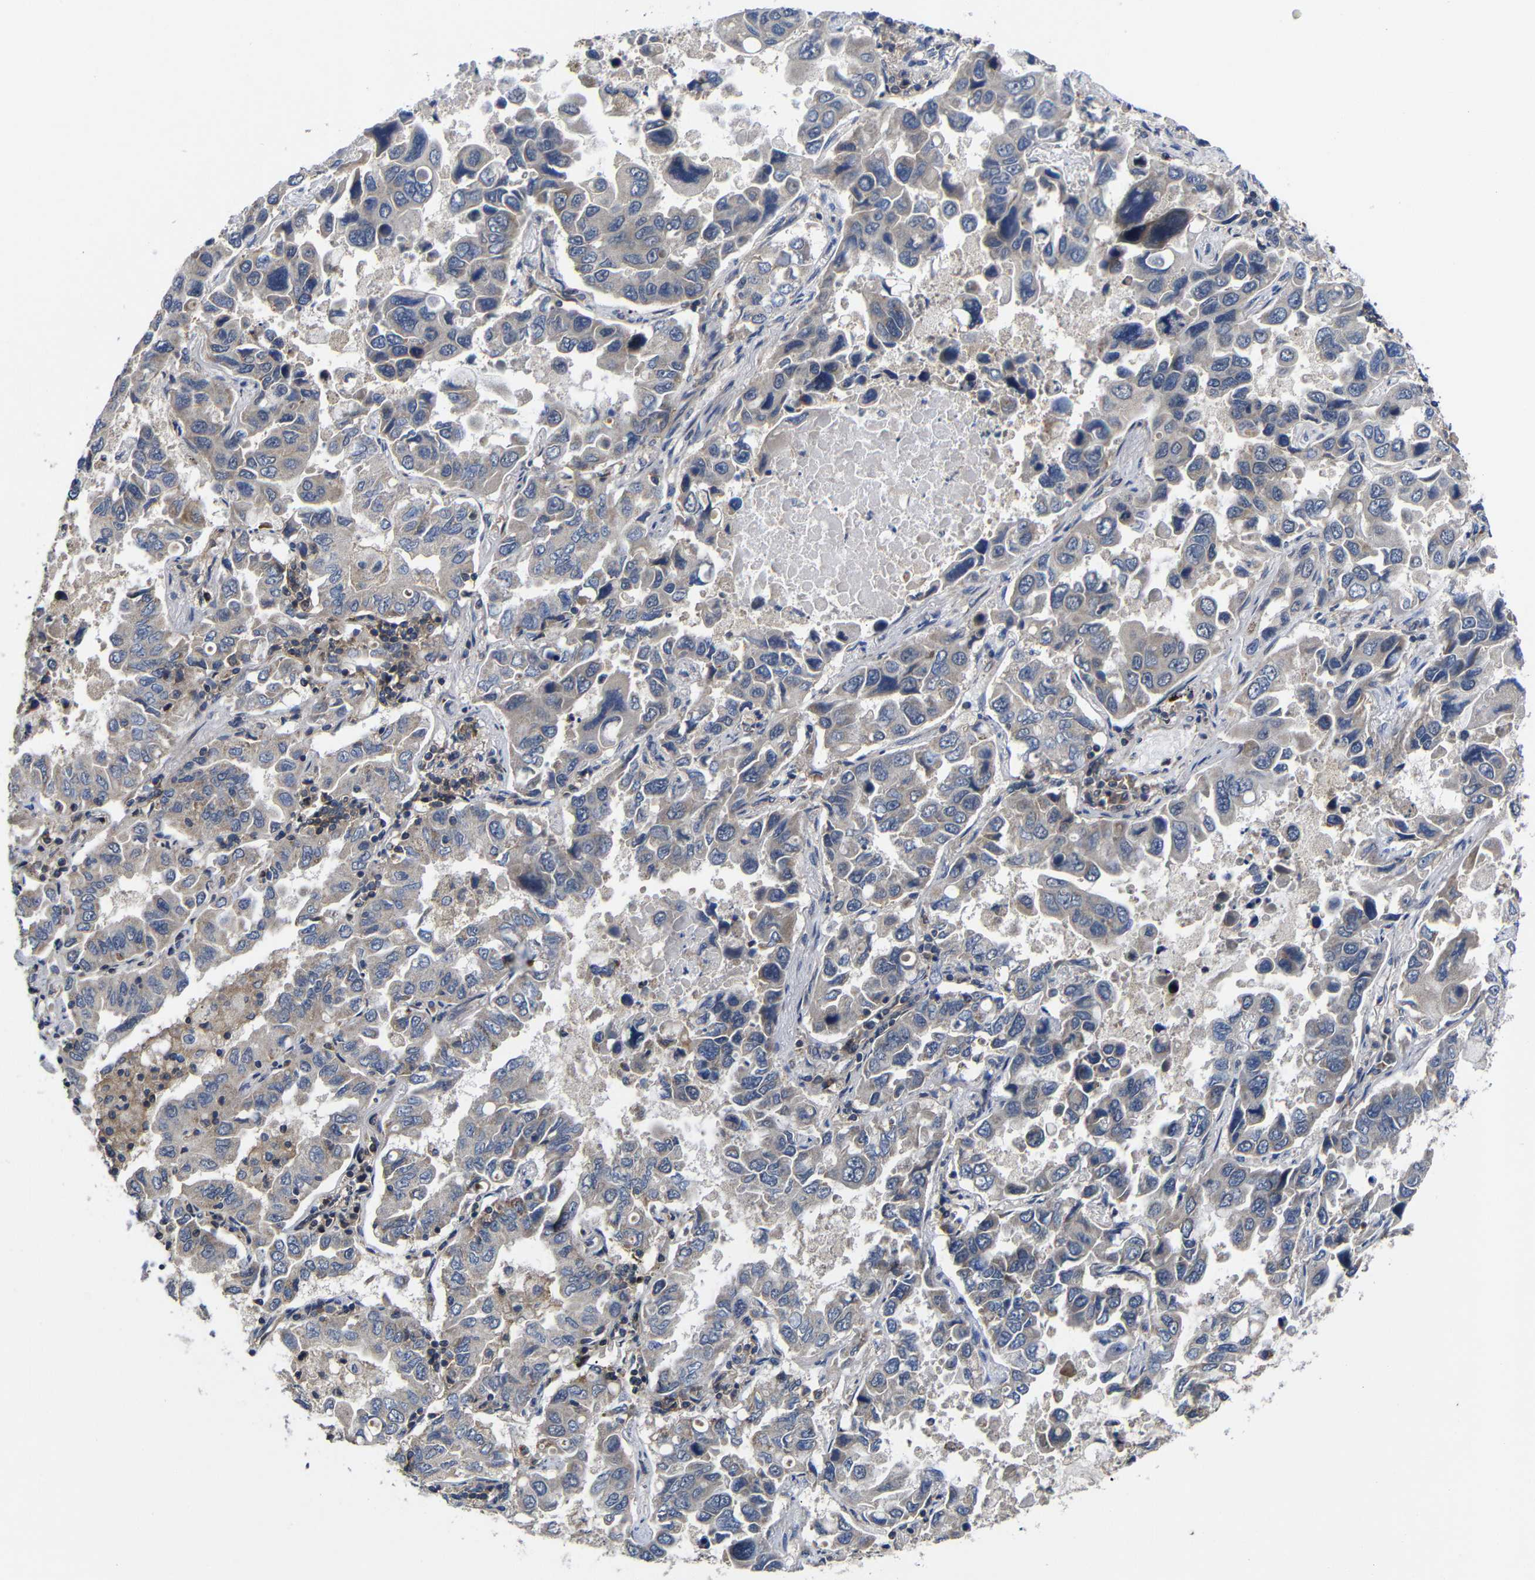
{"staining": {"intensity": "negative", "quantity": "none", "location": "none"}, "tissue": "lung cancer", "cell_type": "Tumor cells", "image_type": "cancer", "snomed": [{"axis": "morphology", "description": "Adenocarcinoma, NOS"}, {"axis": "topography", "description": "Lung"}], "caption": "Human adenocarcinoma (lung) stained for a protein using immunohistochemistry shows no expression in tumor cells.", "gene": "LPAR5", "patient": {"sex": "male", "age": 64}}